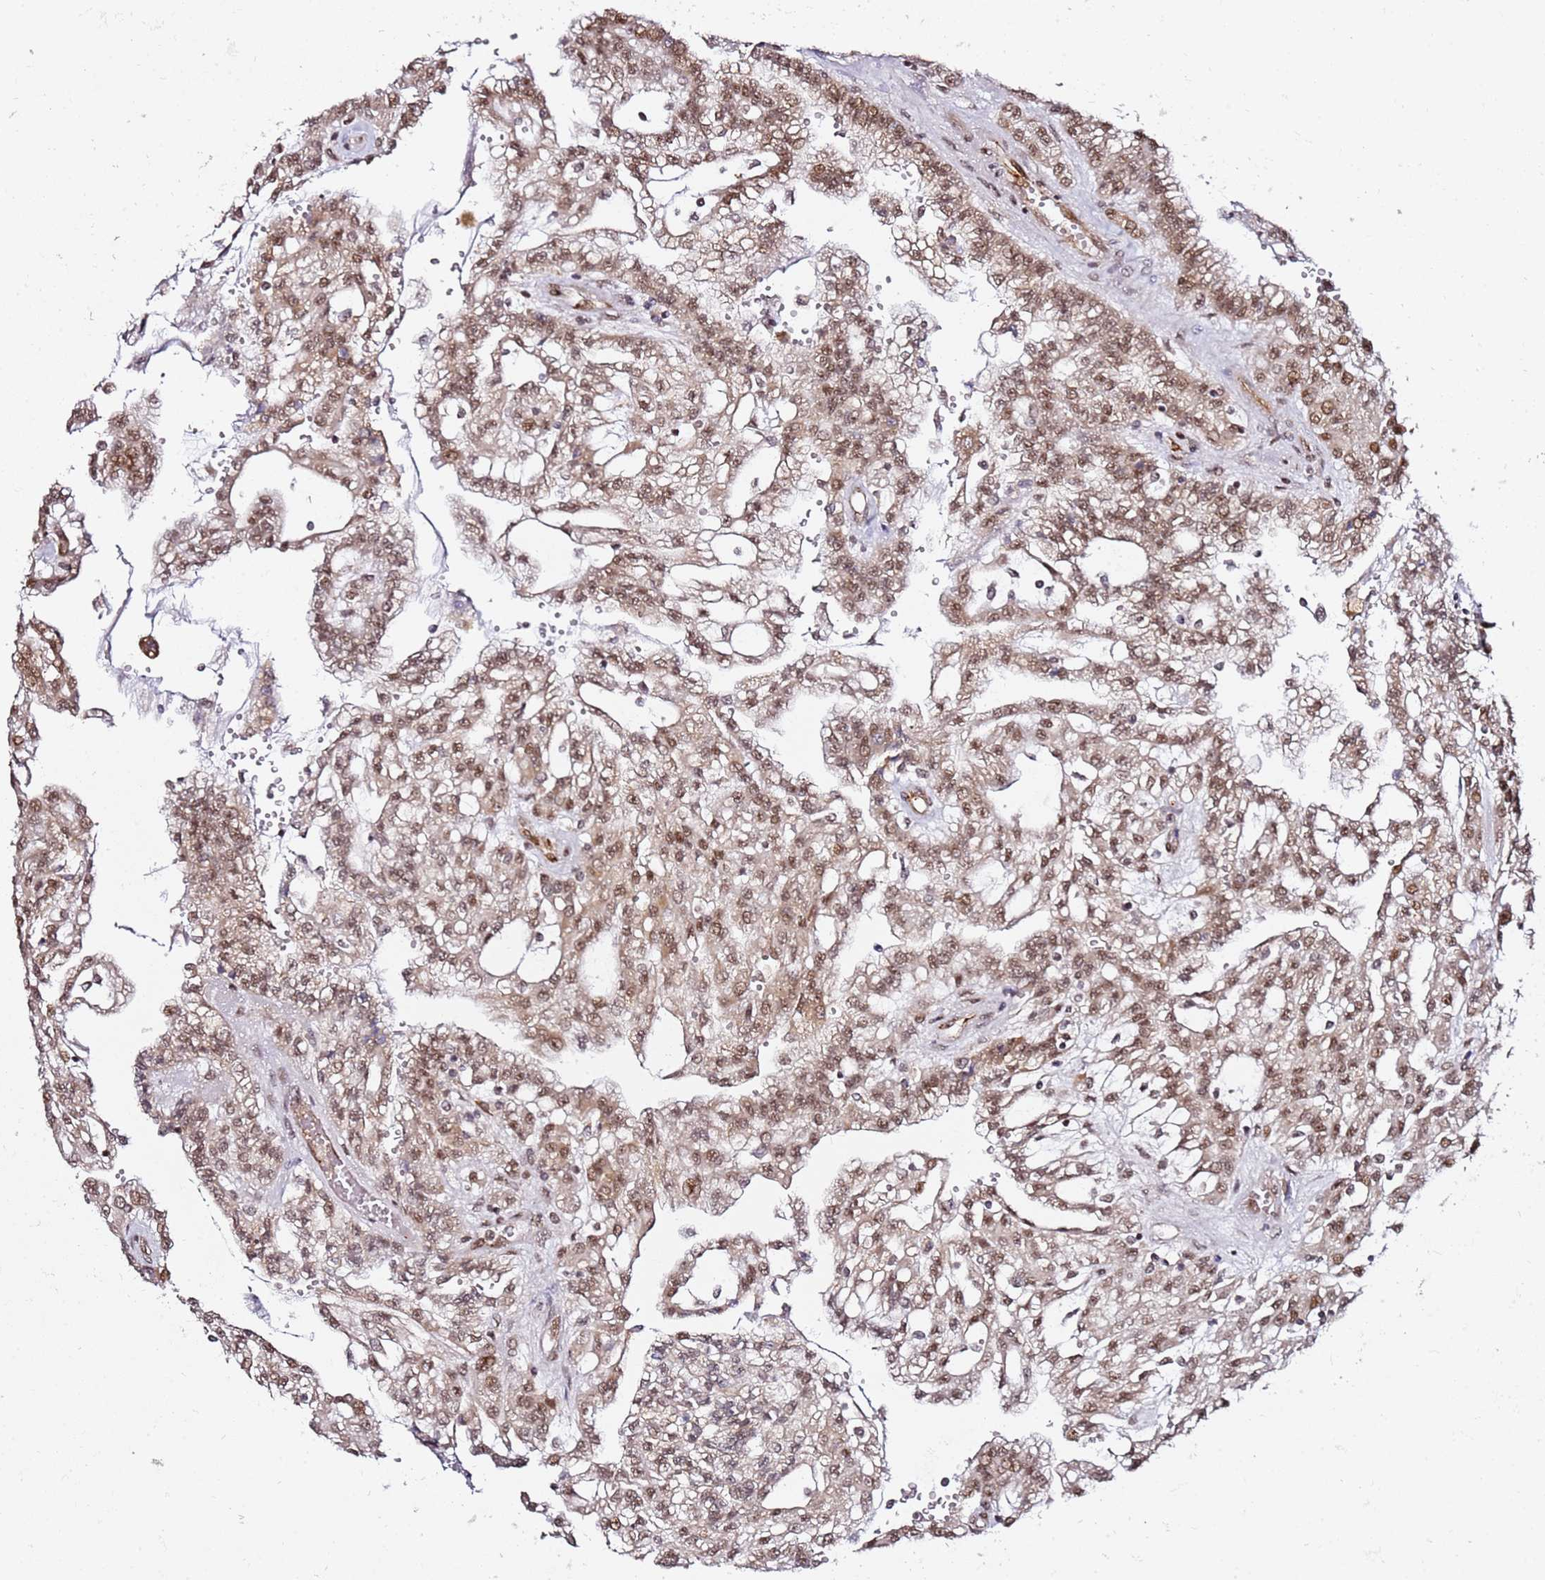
{"staining": {"intensity": "moderate", "quantity": ">75%", "location": "nuclear"}, "tissue": "renal cancer", "cell_type": "Tumor cells", "image_type": "cancer", "snomed": [{"axis": "morphology", "description": "Adenocarcinoma, NOS"}, {"axis": "topography", "description": "Kidney"}], "caption": "This is a micrograph of immunohistochemistry staining of renal cancer, which shows moderate staining in the nuclear of tumor cells.", "gene": "TP53AIP1", "patient": {"sex": "male", "age": 63}}